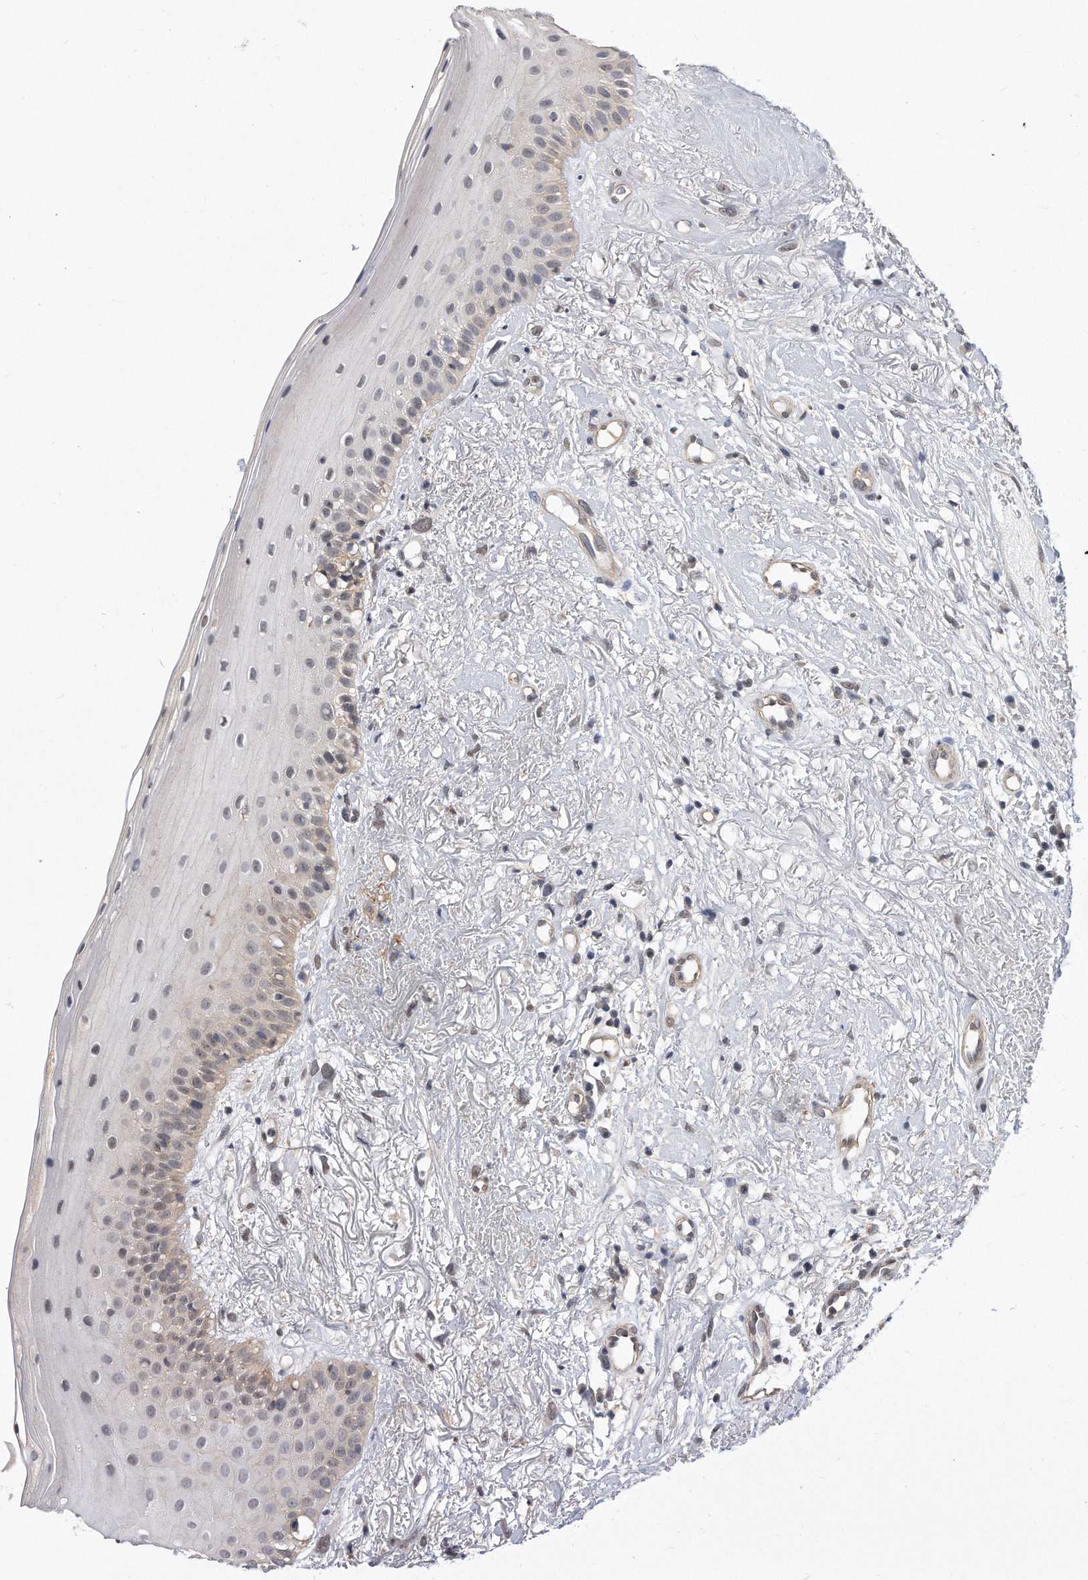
{"staining": {"intensity": "weak", "quantity": "<25%", "location": "cytoplasmic/membranous"}, "tissue": "oral mucosa", "cell_type": "Squamous epithelial cells", "image_type": "normal", "snomed": [{"axis": "morphology", "description": "Normal tissue, NOS"}, {"axis": "topography", "description": "Oral tissue"}], "caption": "DAB (3,3'-diaminobenzidine) immunohistochemical staining of benign human oral mucosa displays no significant positivity in squamous epithelial cells. (Brightfield microscopy of DAB IHC at high magnification).", "gene": "TCP1", "patient": {"sex": "female", "age": 63}}